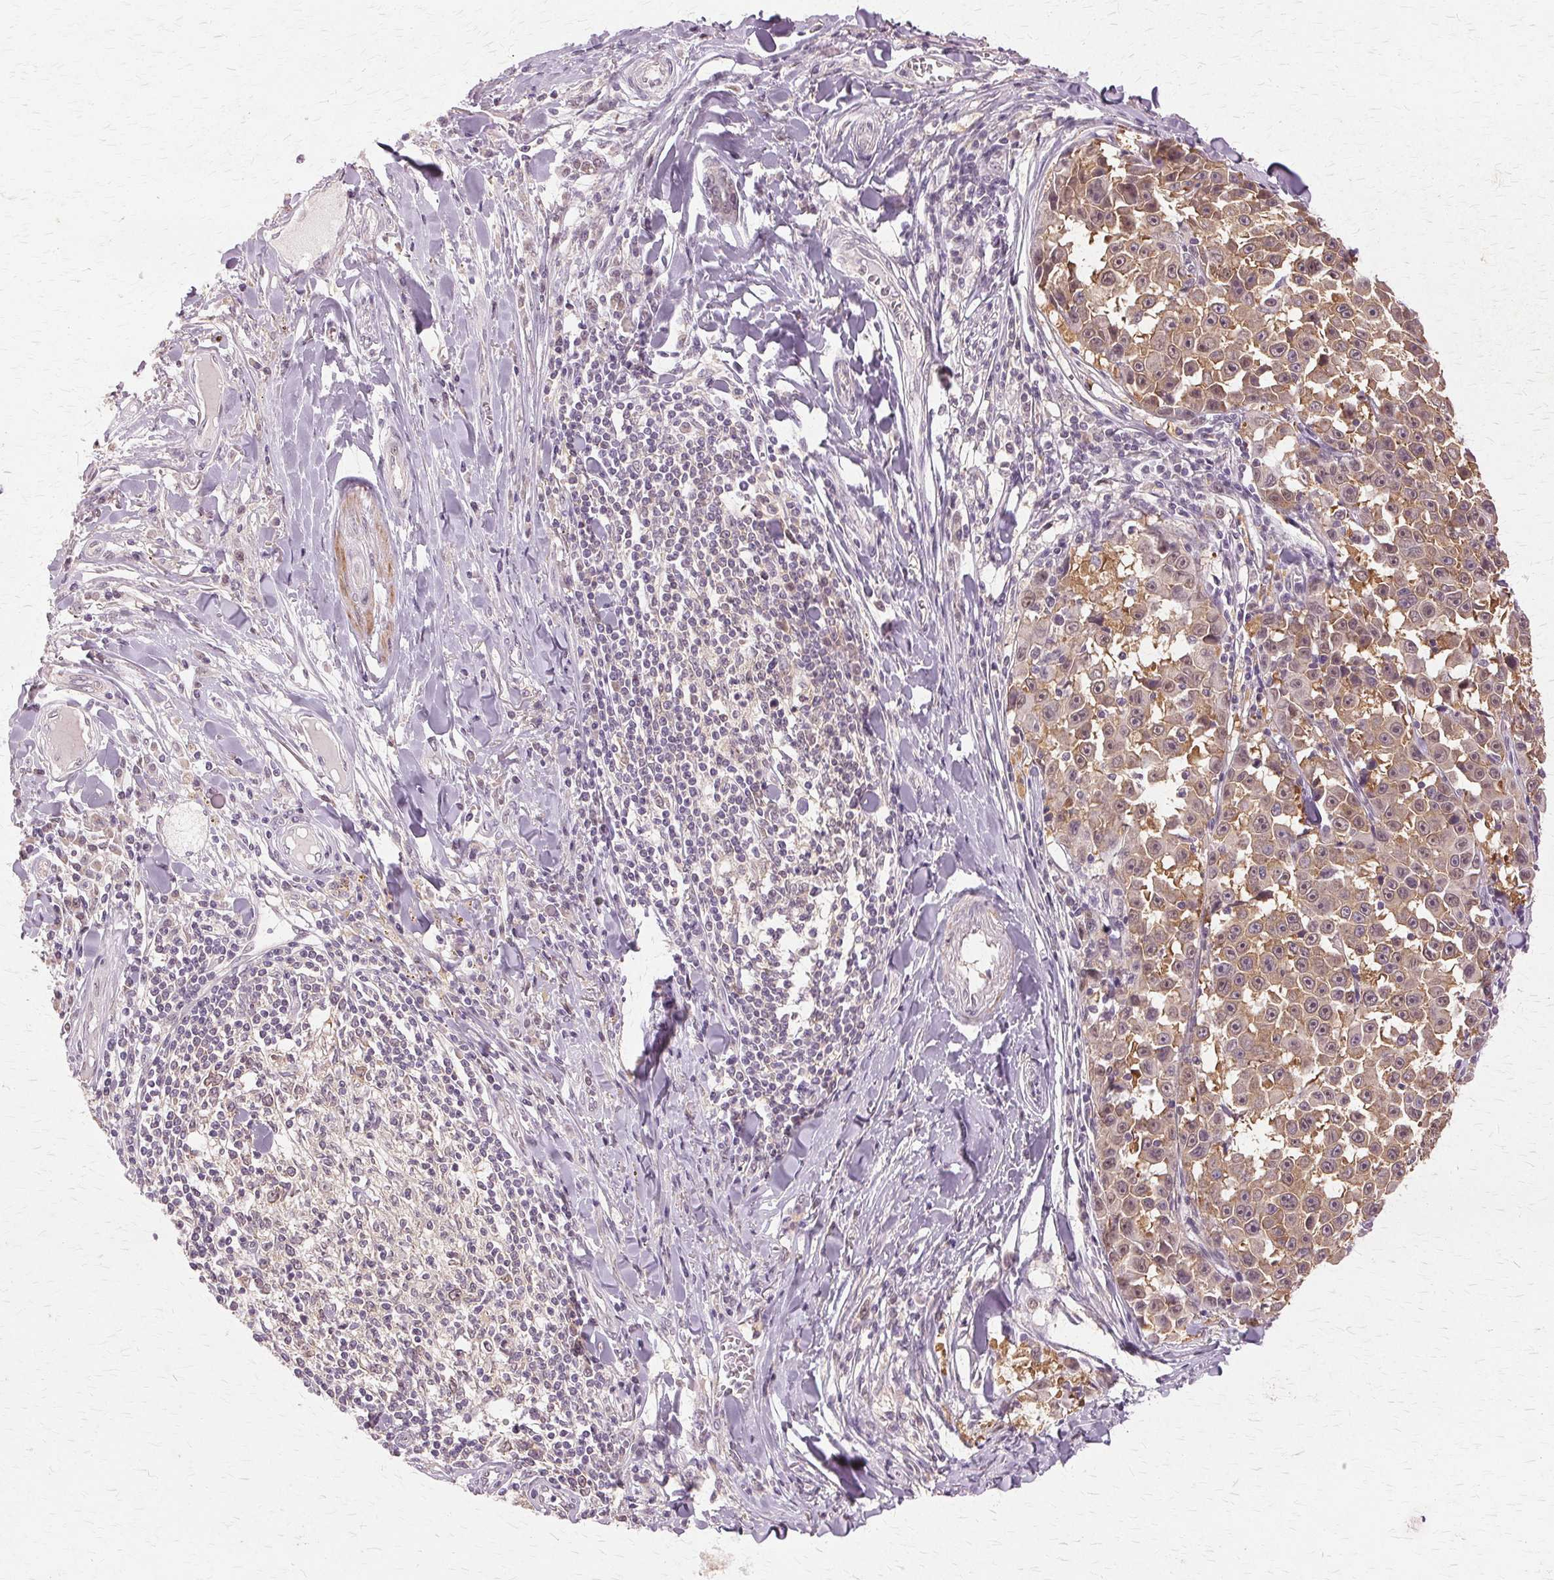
{"staining": {"intensity": "moderate", "quantity": ">75%", "location": "cytoplasmic/membranous,nuclear"}, "tissue": "melanoma", "cell_type": "Tumor cells", "image_type": "cancer", "snomed": [{"axis": "morphology", "description": "Malignant melanoma, NOS"}, {"axis": "topography", "description": "Skin"}], "caption": "Human malignant melanoma stained for a protein (brown) displays moderate cytoplasmic/membranous and nuclear positive staining in approximately >75% of tumor cells.", "gene": "PRMT5", "patient": {"sex": "female", "age": 66}}